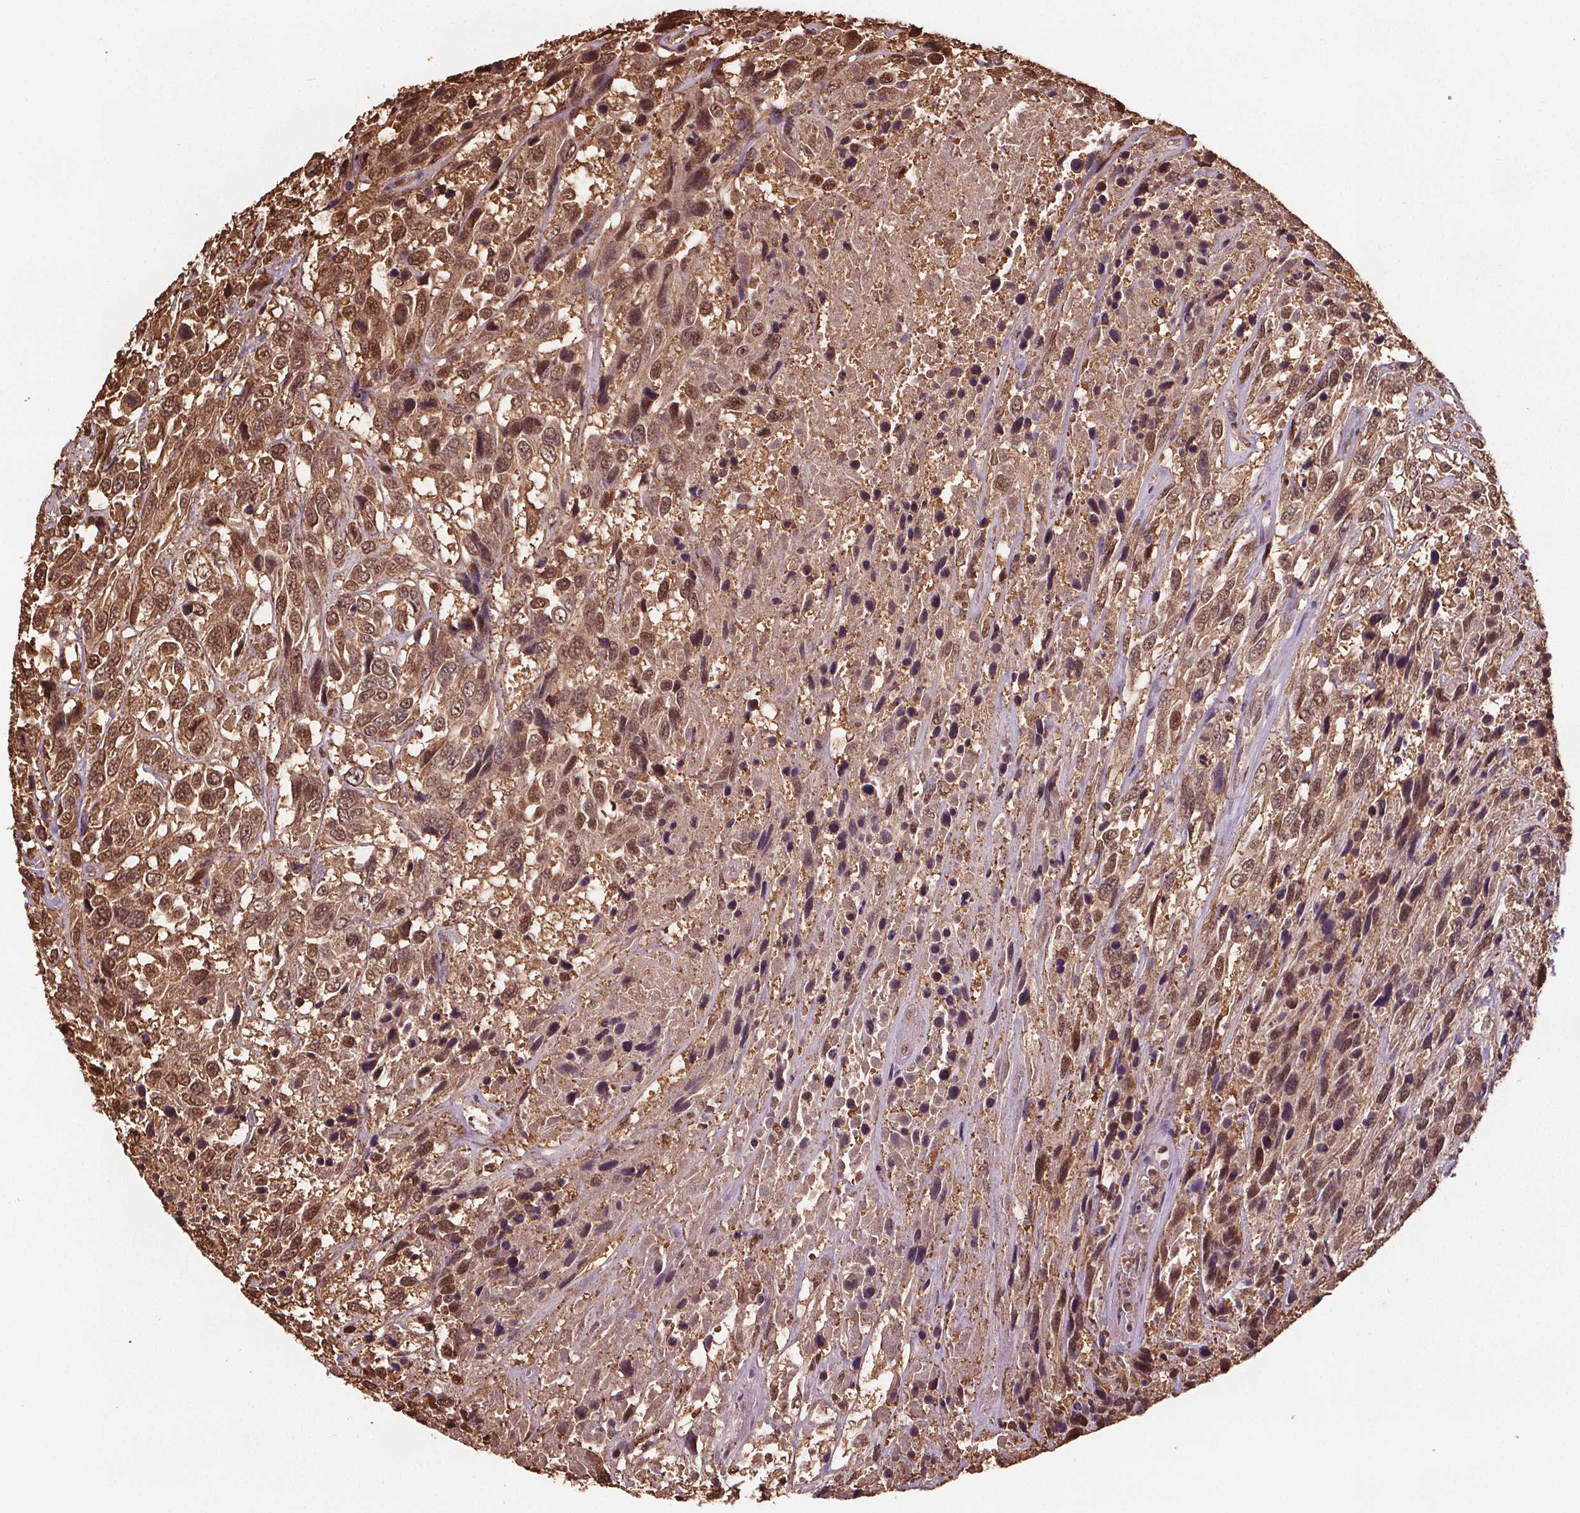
{"staining": {"intensity": "moderate", "quantity": ">75%", "location": "cytoplasmic/membranous,nuclear"}, "tissue": "urothelial cancer", "cell_type": "Tumor cells", "image_type": "cancer", "snomed": [{"axis": "morphology", "description": "Urothelial carcinoma, High grade"}, {"axis": "topography", "description": "Urinary bladder"}], "caption": "Urothelial carcinoma (high-grade) tissue reveals moderate cytoplasmic/membranous and nuclear staining in about >75% of tumor cells, visualized by immunohistochemistry.", "gene": "ENO1", "patient": {"sex": "female", "age": 70}}